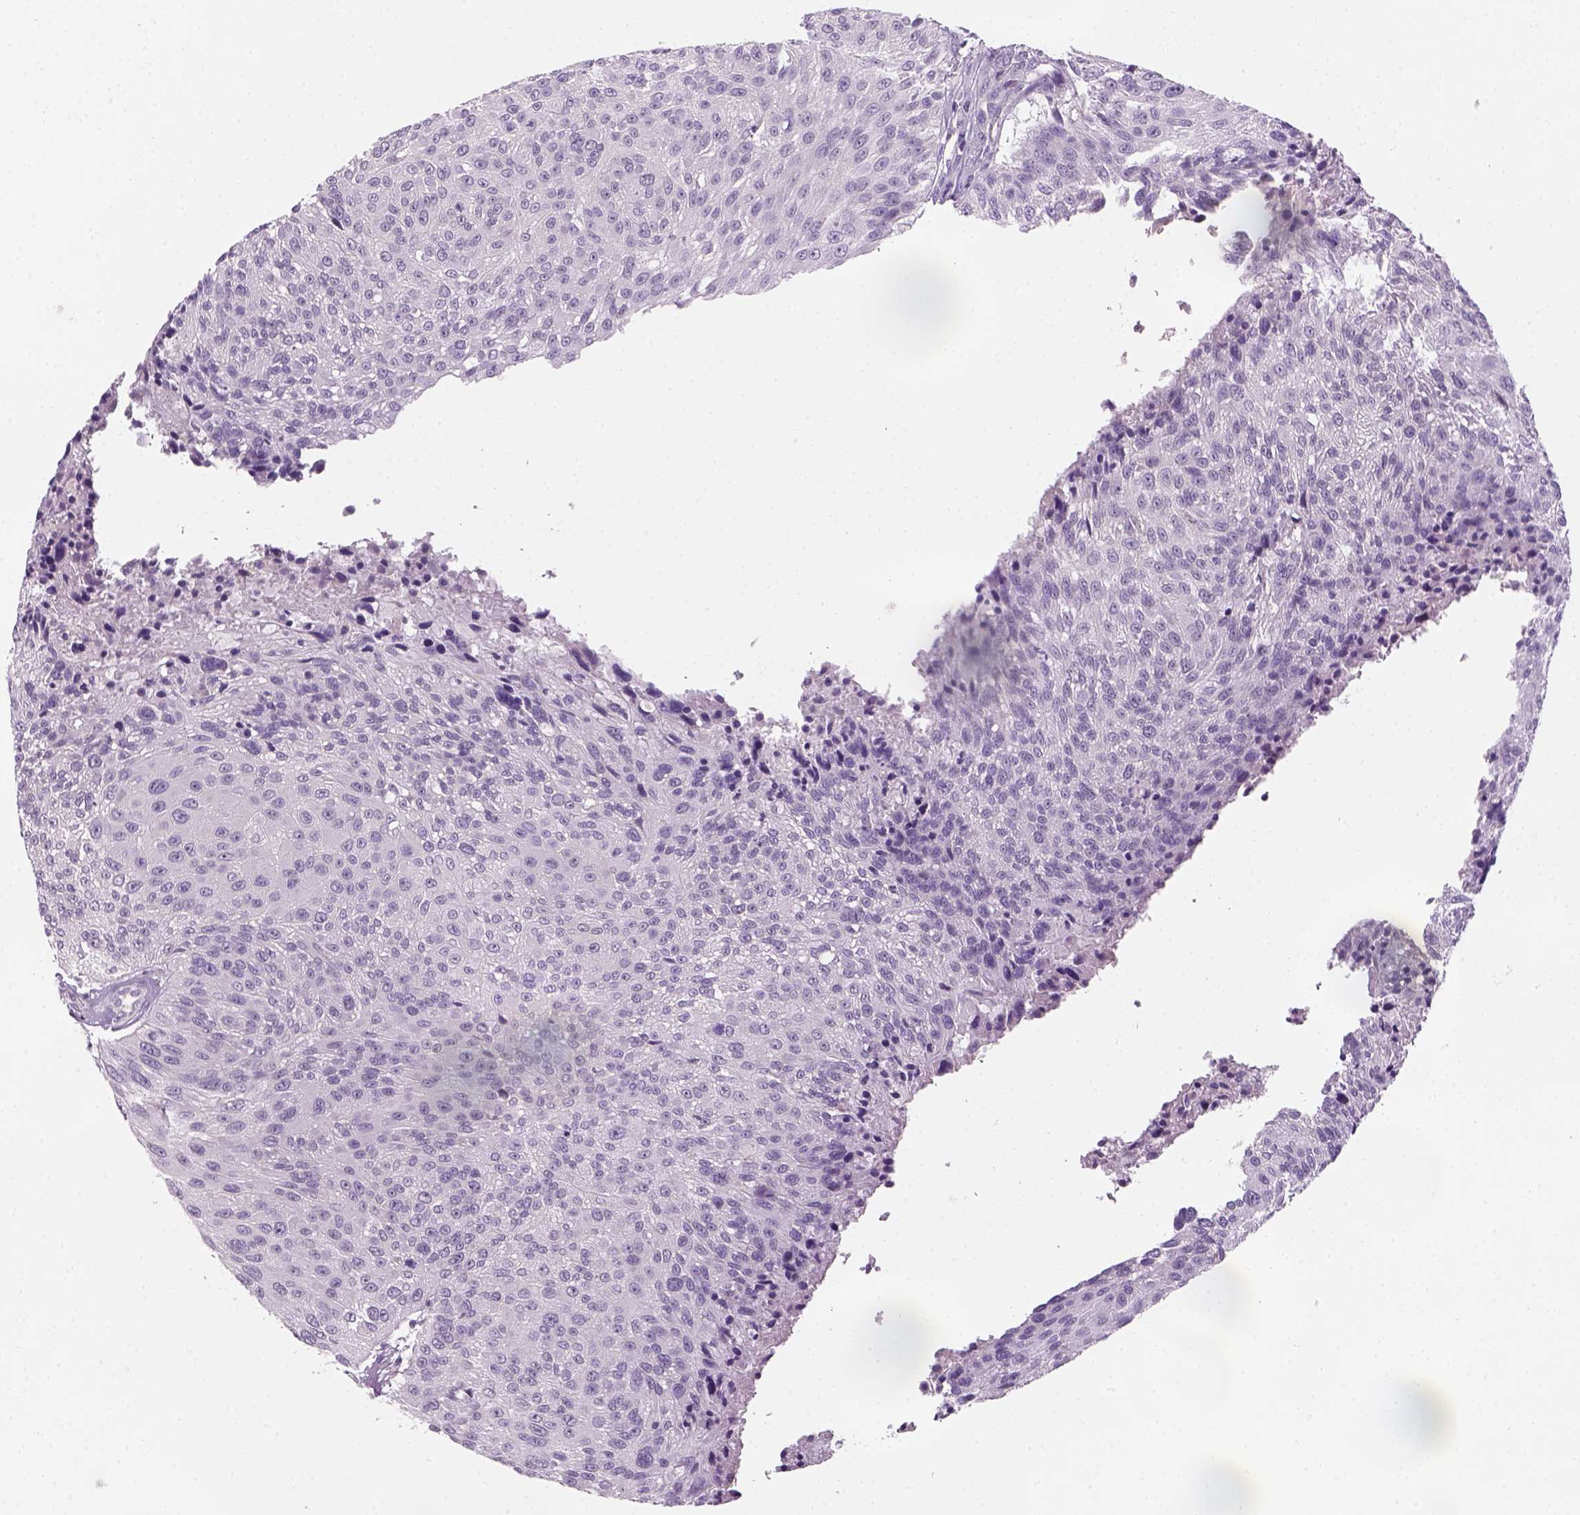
{"staining": {"intensity": "negative", "quantity": "none", "location": "none"}, "tissue": "urothelial cancer", "cell_type": "Tumor cells", "image_type": "cancer", "snomed": [{"axis": "morphology", "description": "Urothelial carcinoma, NOS"}, {"axis": "topography", "description": "Urinary bladder"}], "caption": "An IHC histopathology image of transitional cell carcinoma is shown. There is no staining in tumor cells of transitional cell carcinoma.", "gene": "GFI1B", "patient": {"sex": "male", "age": 55}}